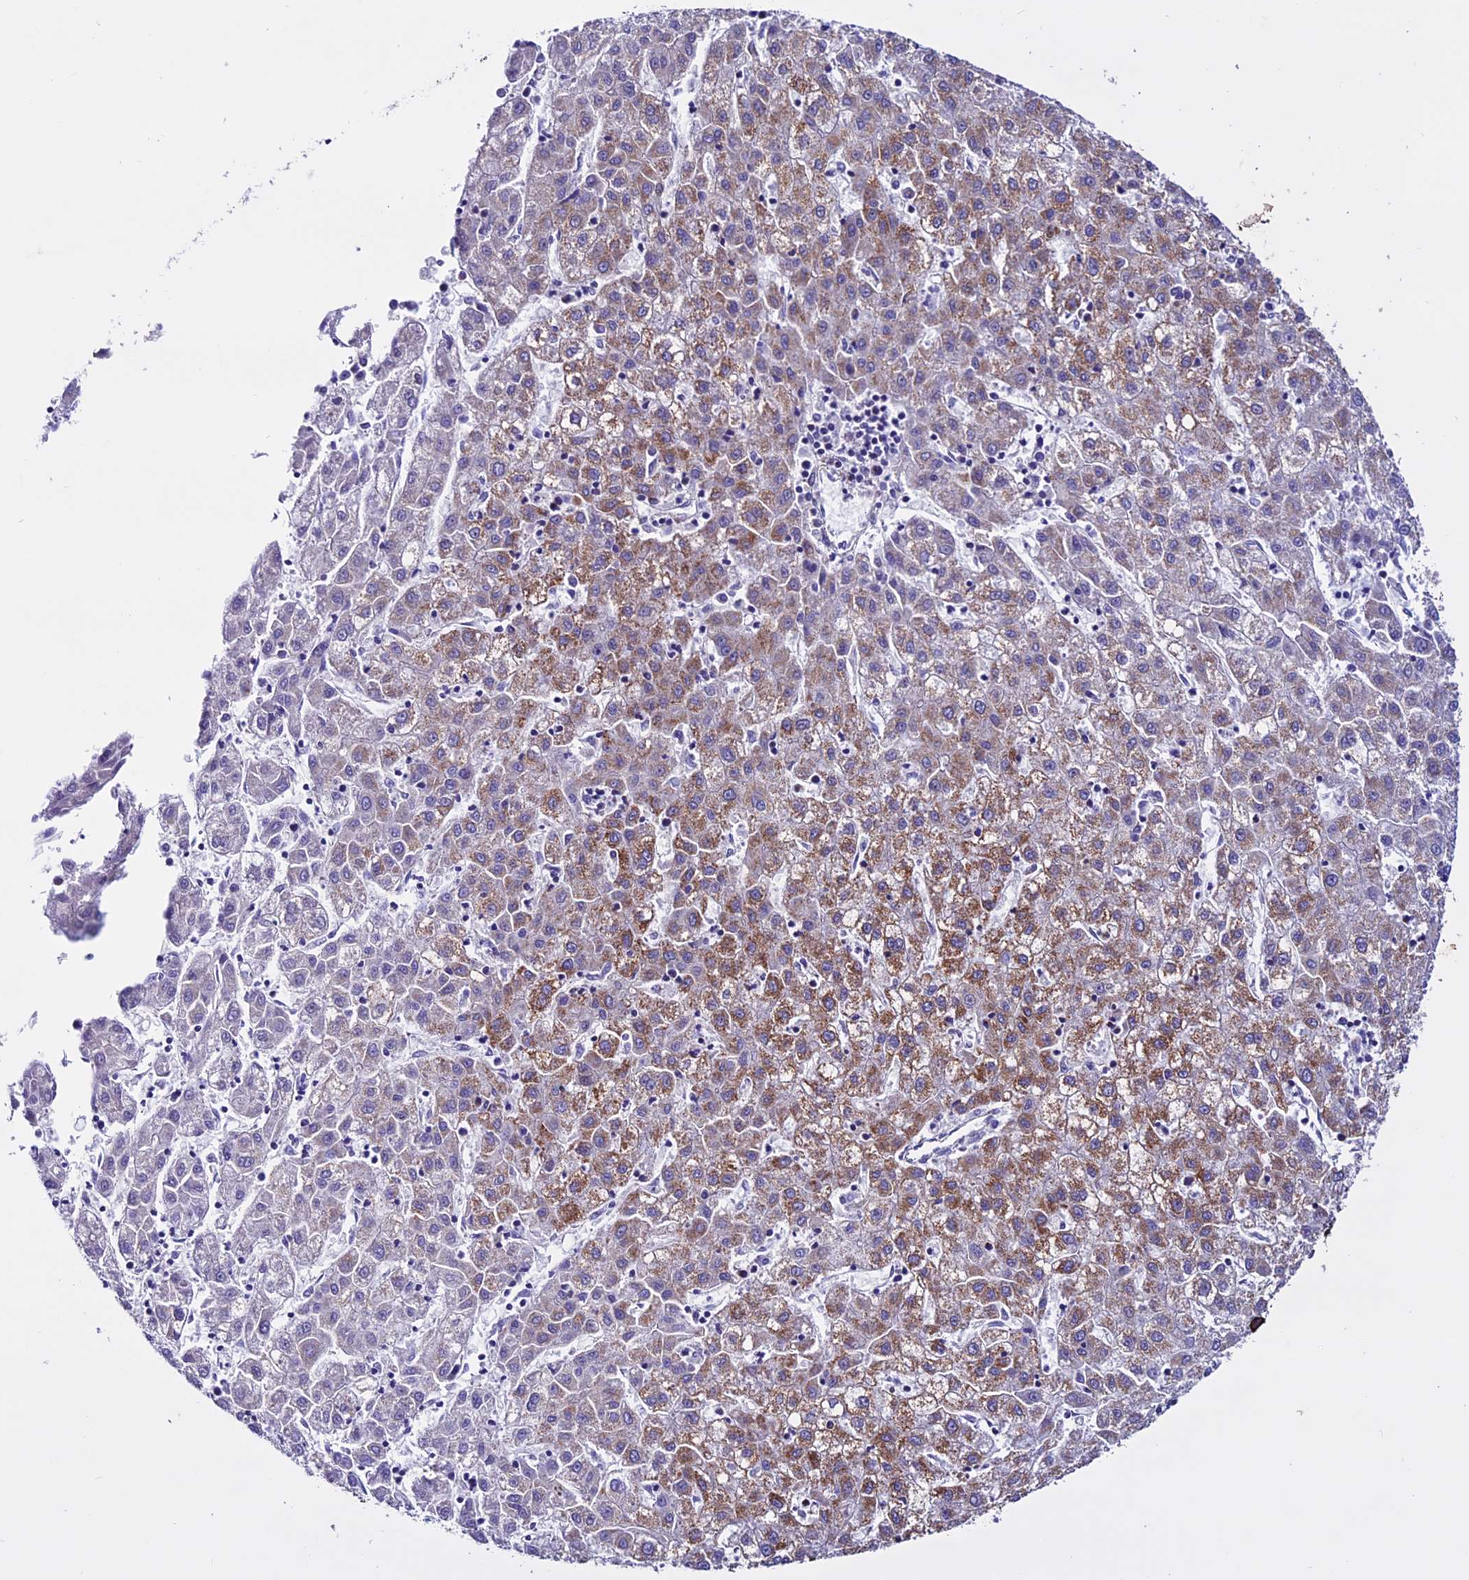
{"staining": {"intensity": "strong", "quantity": "25%-75%", "location": "cytoplasmic/membranous"}, "tissue": "liver cancer", "cell_type": "Tumor cells", "image_type": "cancer", "snomed": [{"axis": "morphology", "description": "Carcinoma, Hepatocellular, NOS"}, {"axis": "topography", "description": "Liver"}], "caption": "A high-resolution photomicrograph shows IHC staining of liver cancer, which displays strong cytoplasmic/membranous positivity in about 25%-75% of tumor cells.", "gene": "CX3CL1", "patient": {"sex": "male", "age": 72}}